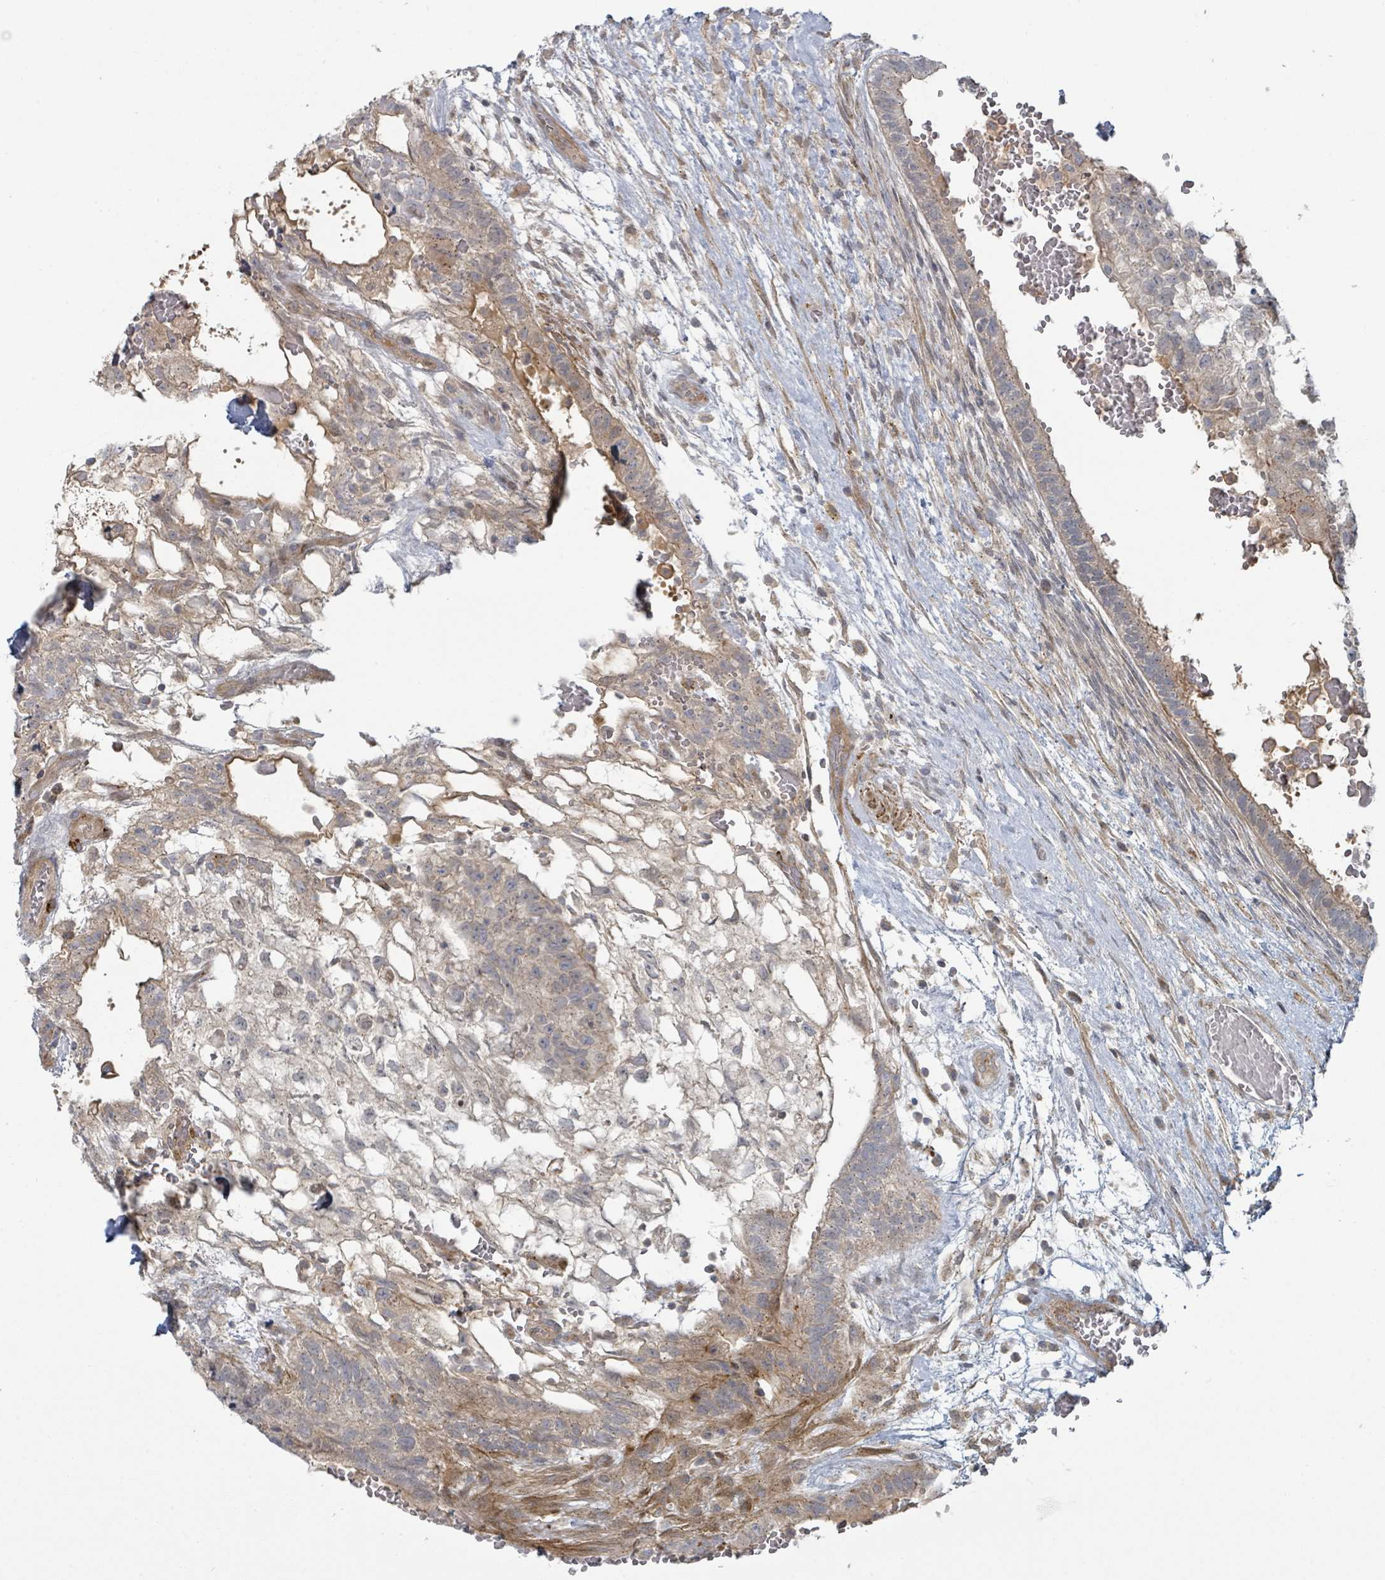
{"staining": {"intensity": "weak", "quantity": ">75%", "location": "cytoplasmic/membranous"}, "tissue": "testis cancer", "cell_type": "Tumor cells", "image_type": "cancer", "snomed": [{"axis": "morphology", "description": "Normal tissue, NOS"}, {"axis": "morphology", "description": "Carcinoma, Embryonal, NOS"}, {"axis": "topography", "description": "Testis"}], "caption": "Human embryonal carcinoma (testis) stained with a brown dye demonstrates weak cytoplasmic/membranous positive positivity in approximately >75% of tumor cells.", "gene": "COL5A3", "patient": {"sex": "male", "age": 32}}